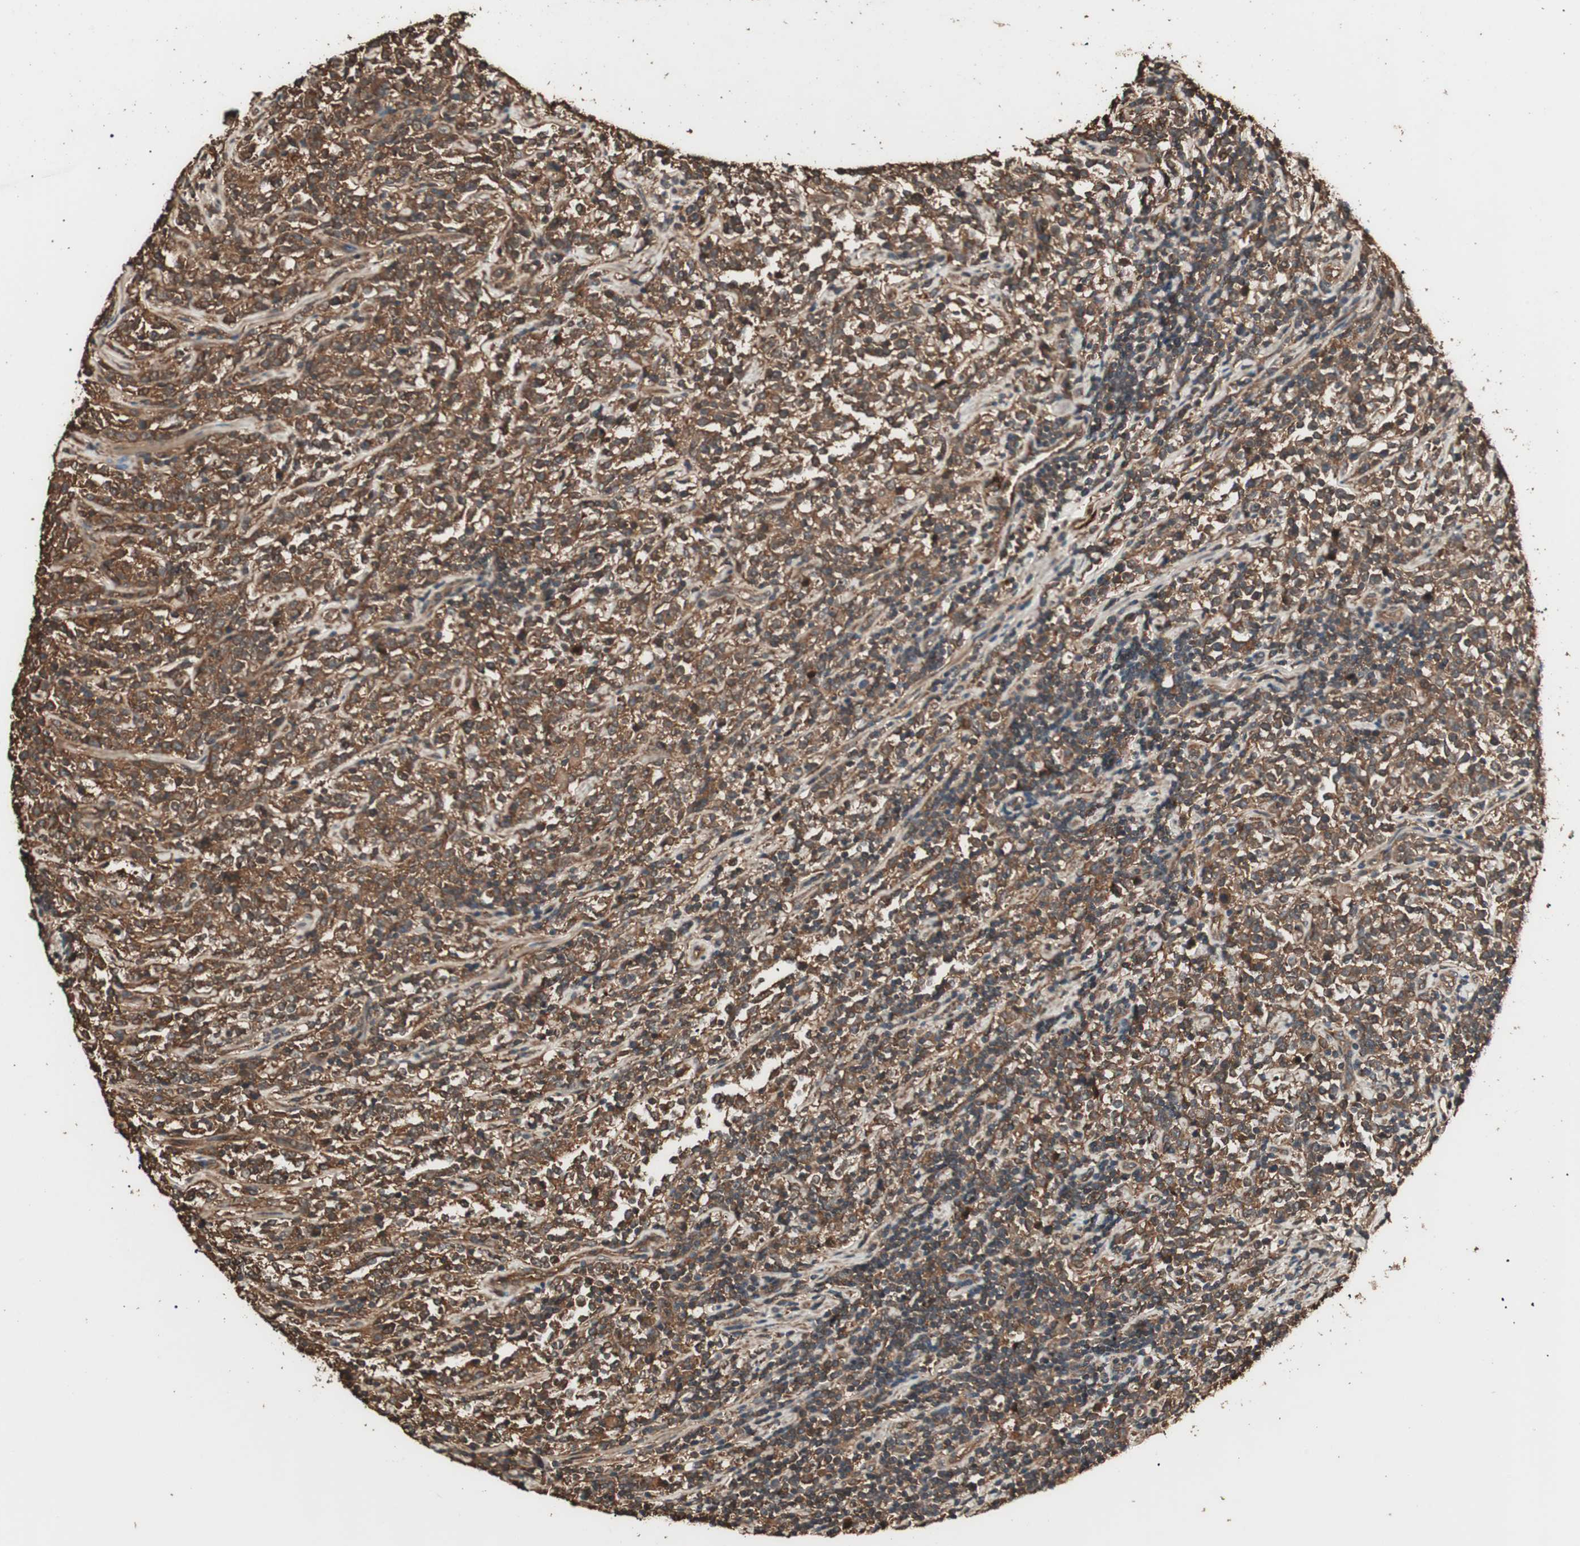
{"staining": {"intensity": "moderate", "quantity": ">75%", "location": "cytoplasmic/membranous"}, "tissue": "lymphoma", "cell_type": "Tumor cells", "image_type": "cancer", "snomed": [{"axis": "morphology", "description": "Malignant lymphoma, non-Hodgkin's type, High grade"}, {"axis": "topography", "description": "Soft tissue"}], "caption": "Moderate cytoplasmic/membranous staining for a protein is present in approximately >75% of tumor cells of high-grade malignant lymphoma, non-Hodgkin's type using immunohistochemistry.", "gene": "CCN4", "patient": {"sex": "male", "age": 18}}